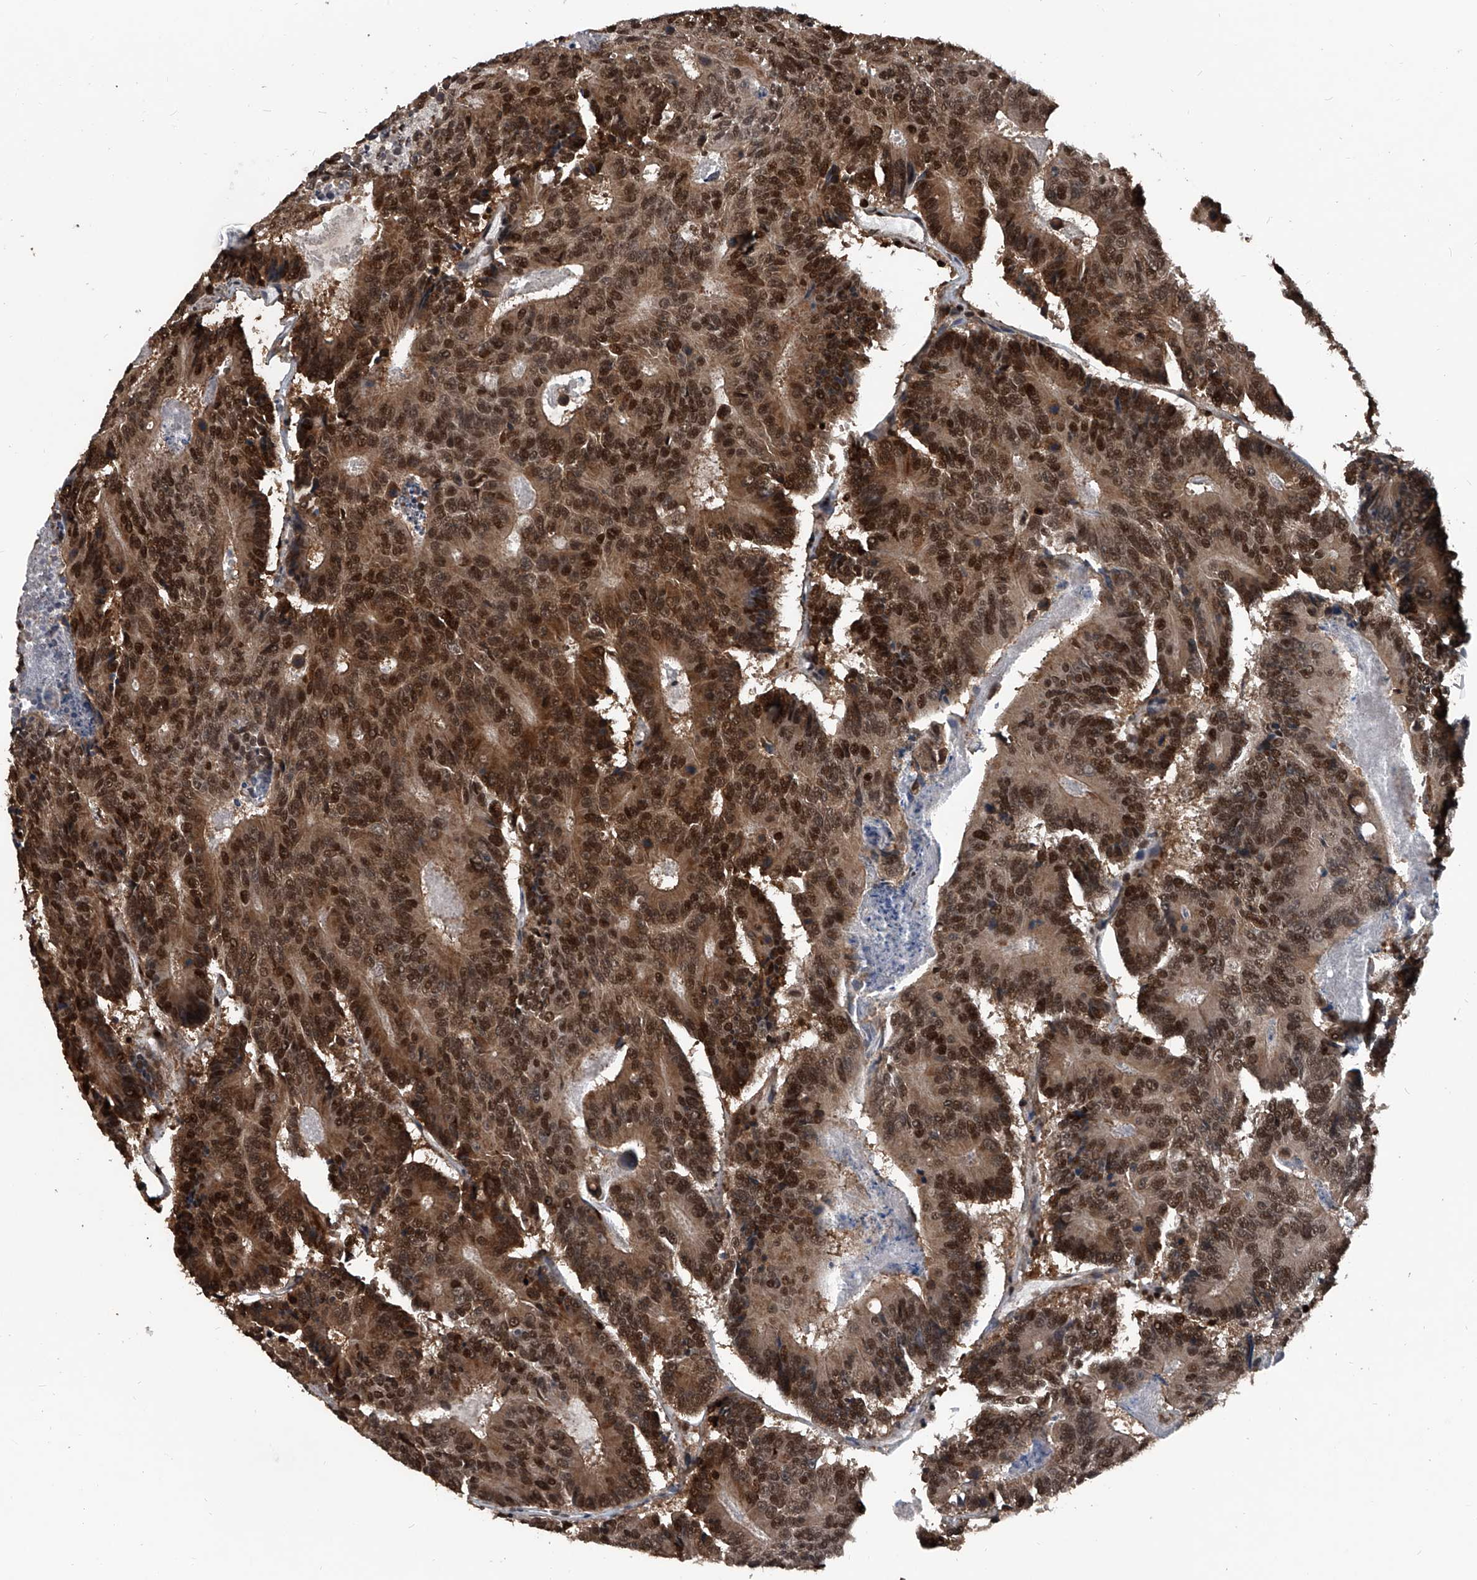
{"staining": {"intensity": "strong", "quantity": ">75%", "location": "cytoplasmic/membranous,nuclear"}, "tissue": "colorectal cancer", "cell_type": "Tumor cells", "image_type": "cancer", "snomed": [{"axis": "morphology", "description": "Adenocarcinoma, NOS"}, {"axis": "topography", "description": "Colon"}], "caption": "Protein staining of colorectal adenocarcinoma tissue exhibits strong cytoplasmic/membranous and nuclear positivity in approximately >75% of tumor cells.", "gene": "FKBP5", "patient": {"sex": "male", "age": 83}}